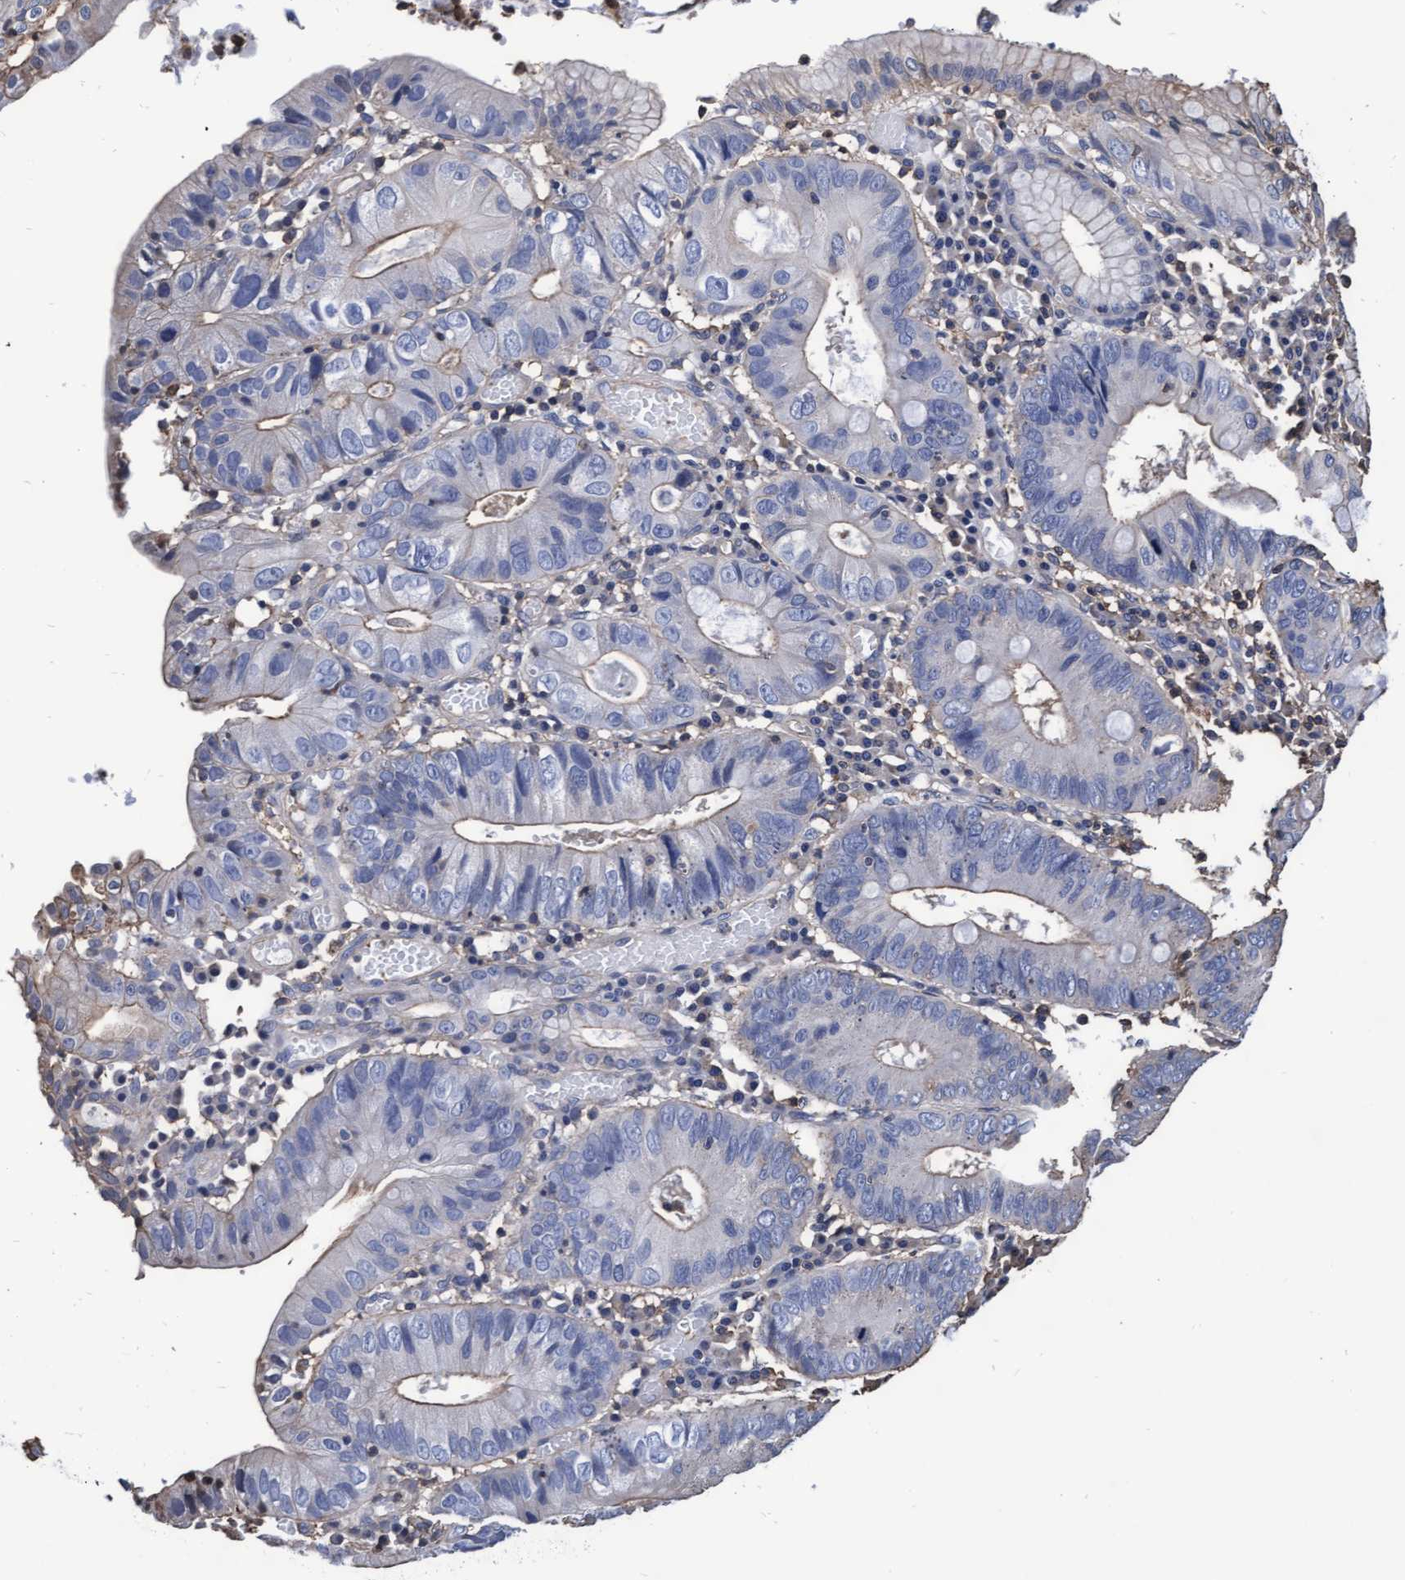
{"staining": {"intensity": "negative", "quantity": "none", "location": "none"}, "tissue": "stomach cancer", "cell_type": "Tumor cells", "image_type": "cancer", "snomed": [{"axis": "morphology", "description": "Adenocarcinoma, NOS"}, {"axis": "topography", "description": "Stomach"}], "caption": "DAB (3,3'-diaminobenzidine) immunohistochemical staining of human adenocarcinoma (stomach) demonstrates no significant staining in tumor cells.", "gene": "GRHPR", "patient": {"sex": "male", "age": 59}}